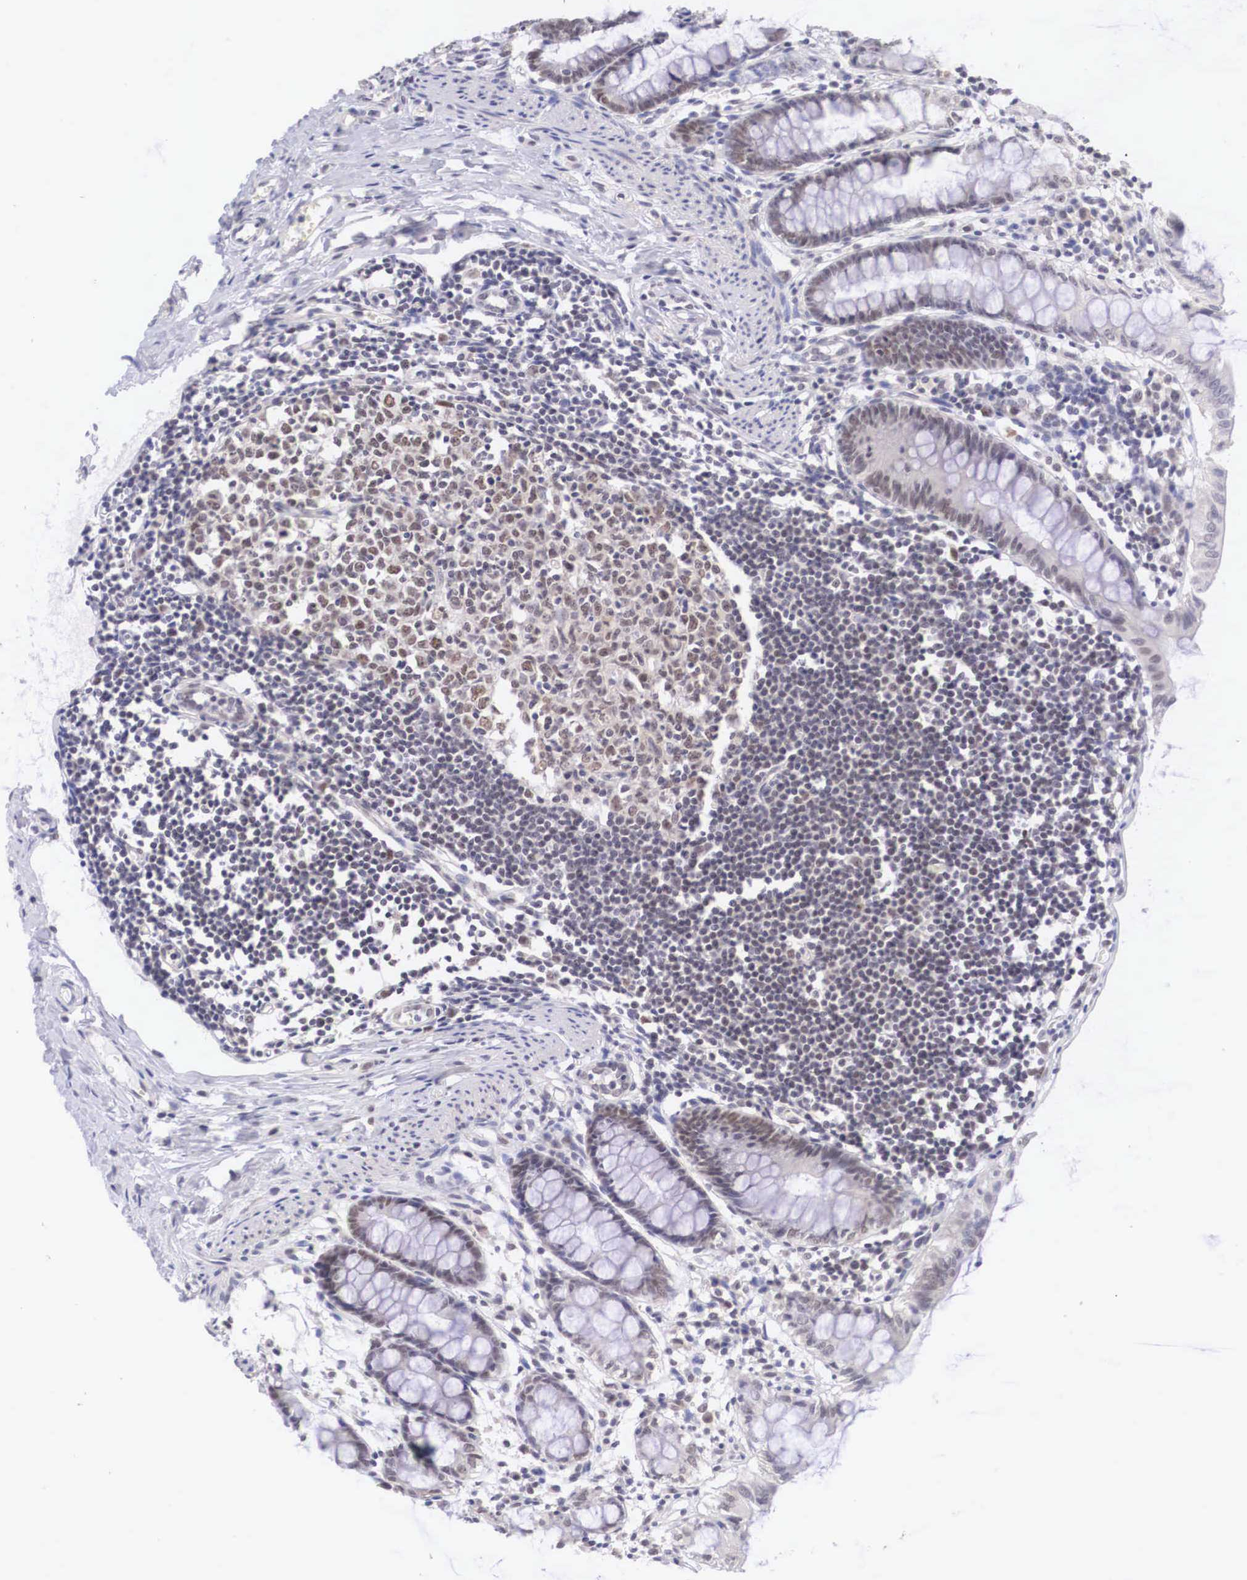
{"staining": {"intensity": "weak", "quantity": ">75%", "location": "nuclear"}, "tissue": "colon", "cell_type": "Endothelial cells", "image_type": "normal", "snomed": [{"axis": "morphology", "description": "Normal tissue, NOS"}, {"axis": "topography", "description": "Colon"}], "caption": "Colon was stained to show a protein in brown. There is low levels of weak nuclear staining in approximately >75% of endothelial cells. (Brightfield microscopy of DAB IHC at high magnification).", "gene": "ZNF275", "patient": {"sex": "male", "age": 1}}